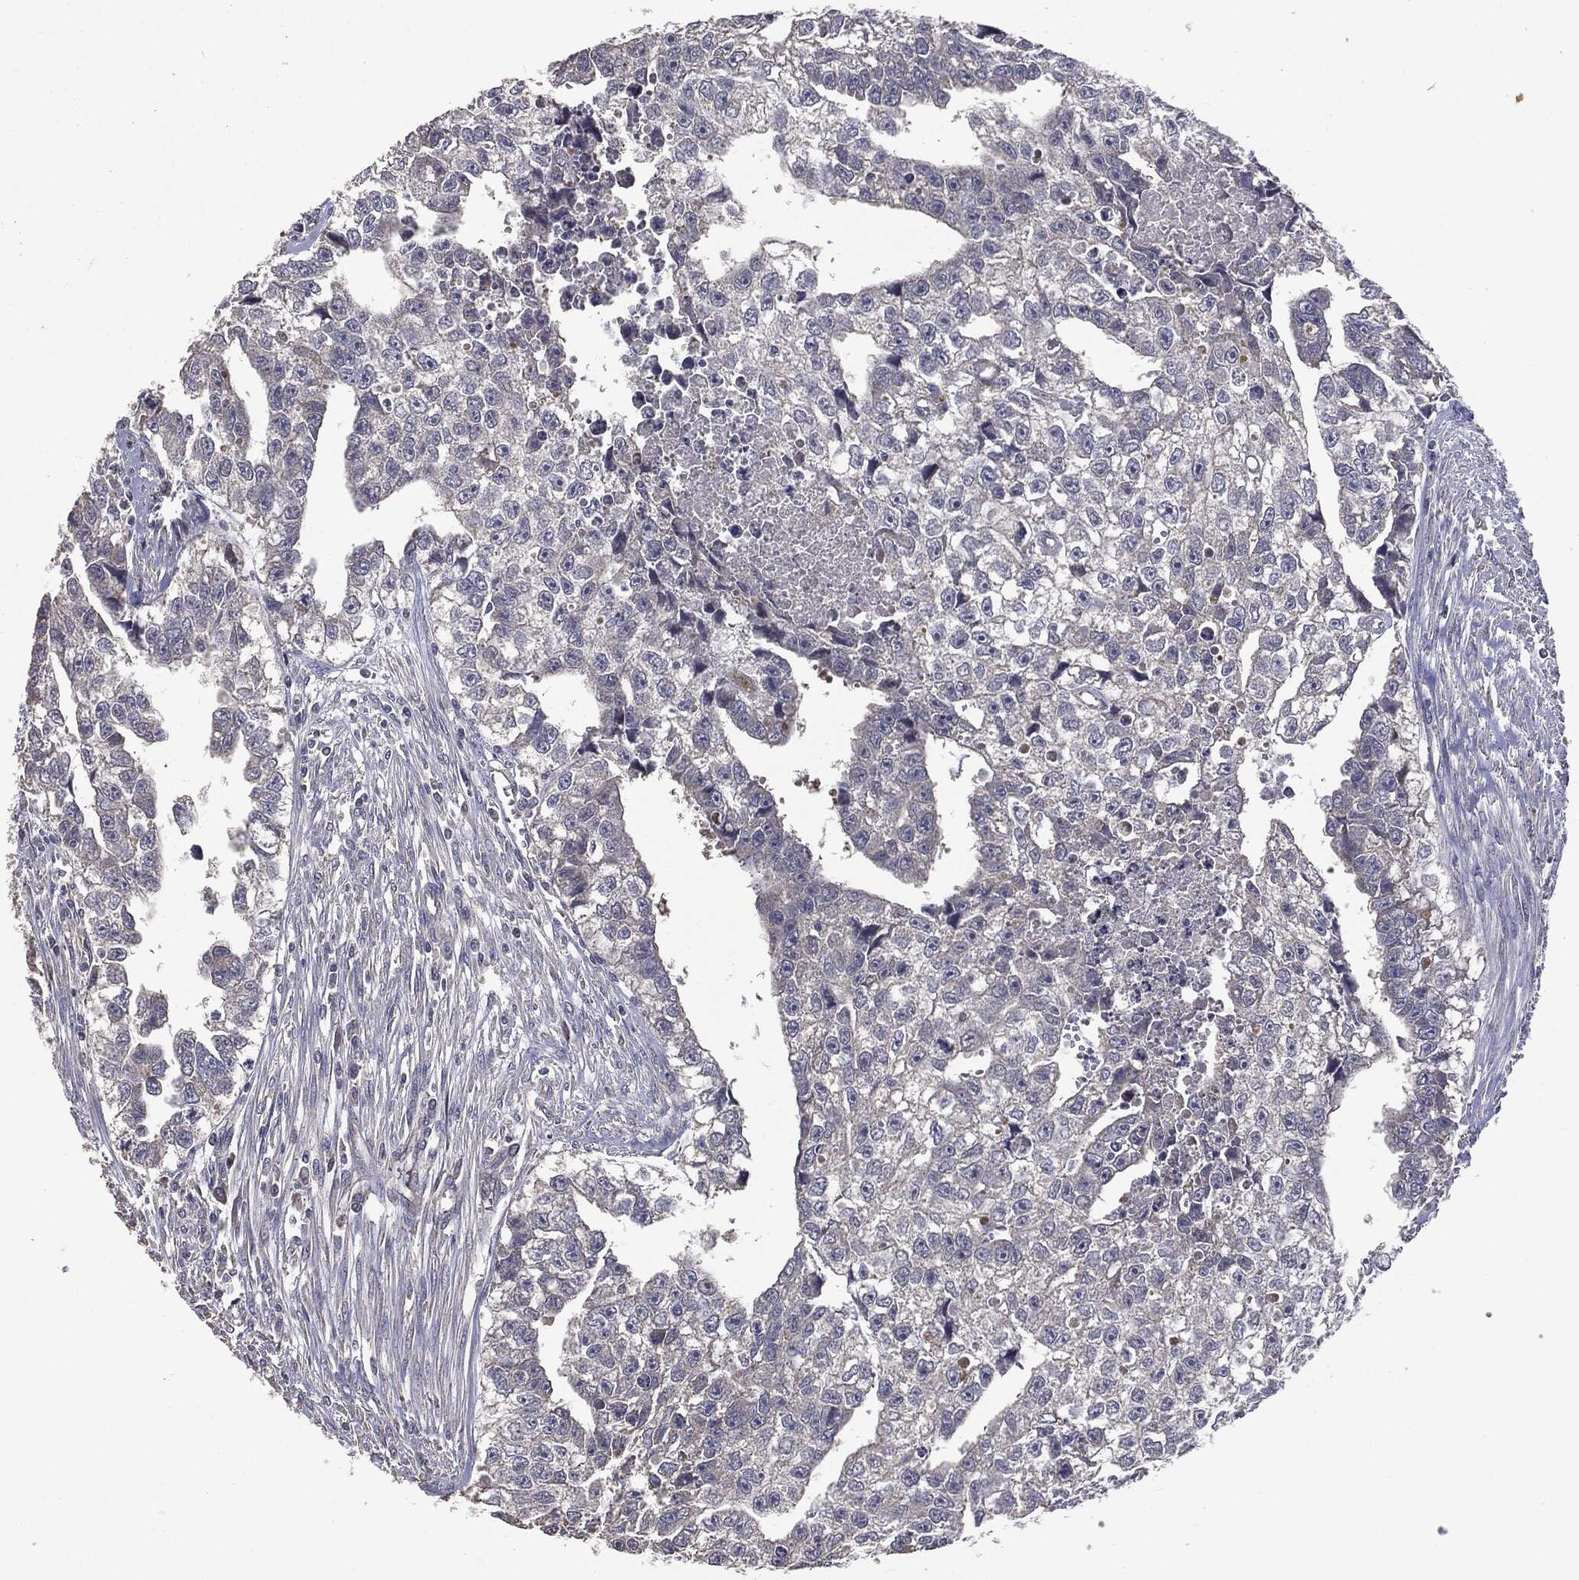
{"staining": {"intensity": "negative", "quantity": "none", "location": "none"}, "tissue": "testis cancer", "cell_type": "Tumor cells", "image_type": "cancer", "snomed": [{"axis": "morphology", "description": "Carcinoma, Embryonal, NOS"}, {"axis": "morphology", "description": "Teratoma, malignant, NOS"}, {"axis": "topography", "description": "Testis"}], "caption": "Testis cancer (embryonal carcinoma) stained for a protein using immunohistochemistry (IHC) shows no staining tumor cells.", "gene": "MTOR", "patient": {"sex": "male", "age": 44}}